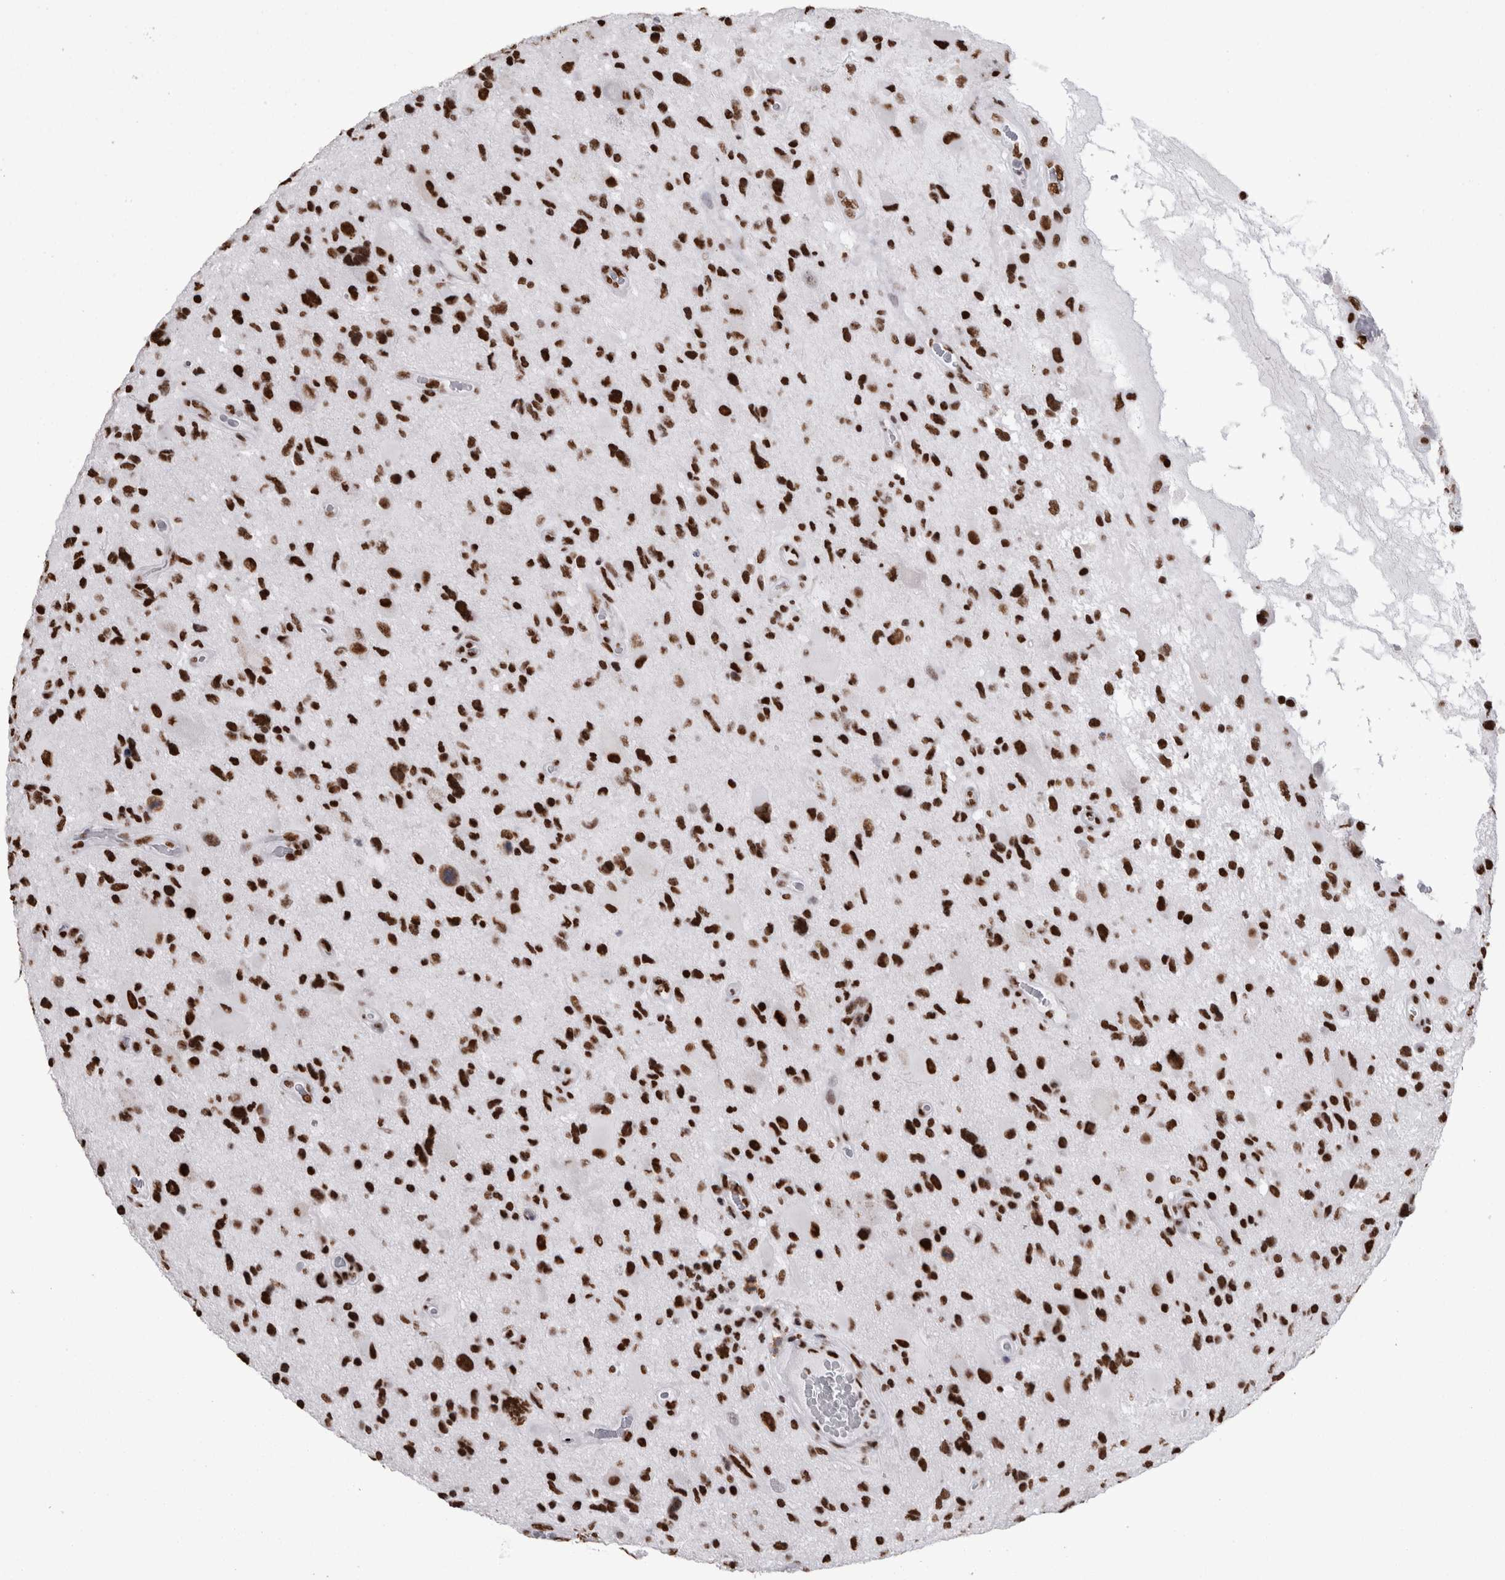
{"staining": {"intensity": "strong", "quantity": ">75%", "location": "nuclear"}, "tissue": "glioma", "cell_type": "Tumor cells", "image_type": "cancer", "snomed": [{"axis": "morphology", "description": "Glioma, malignant, High grade"}, {"axis": "topography", "description": "Brain"}], "caption": "Immunohistochemistry (IHC) histopathology image of neoplastic tissue: human malignant glioma (high-grade) stained using immunohistochemistry reveals high levels of strong protein expression localized specifically in the nuclear of tumor cells, appearing as a nuclear brown color.", "gene": "HNRNPM", "patient": {"sex": "male", "age": 33}}